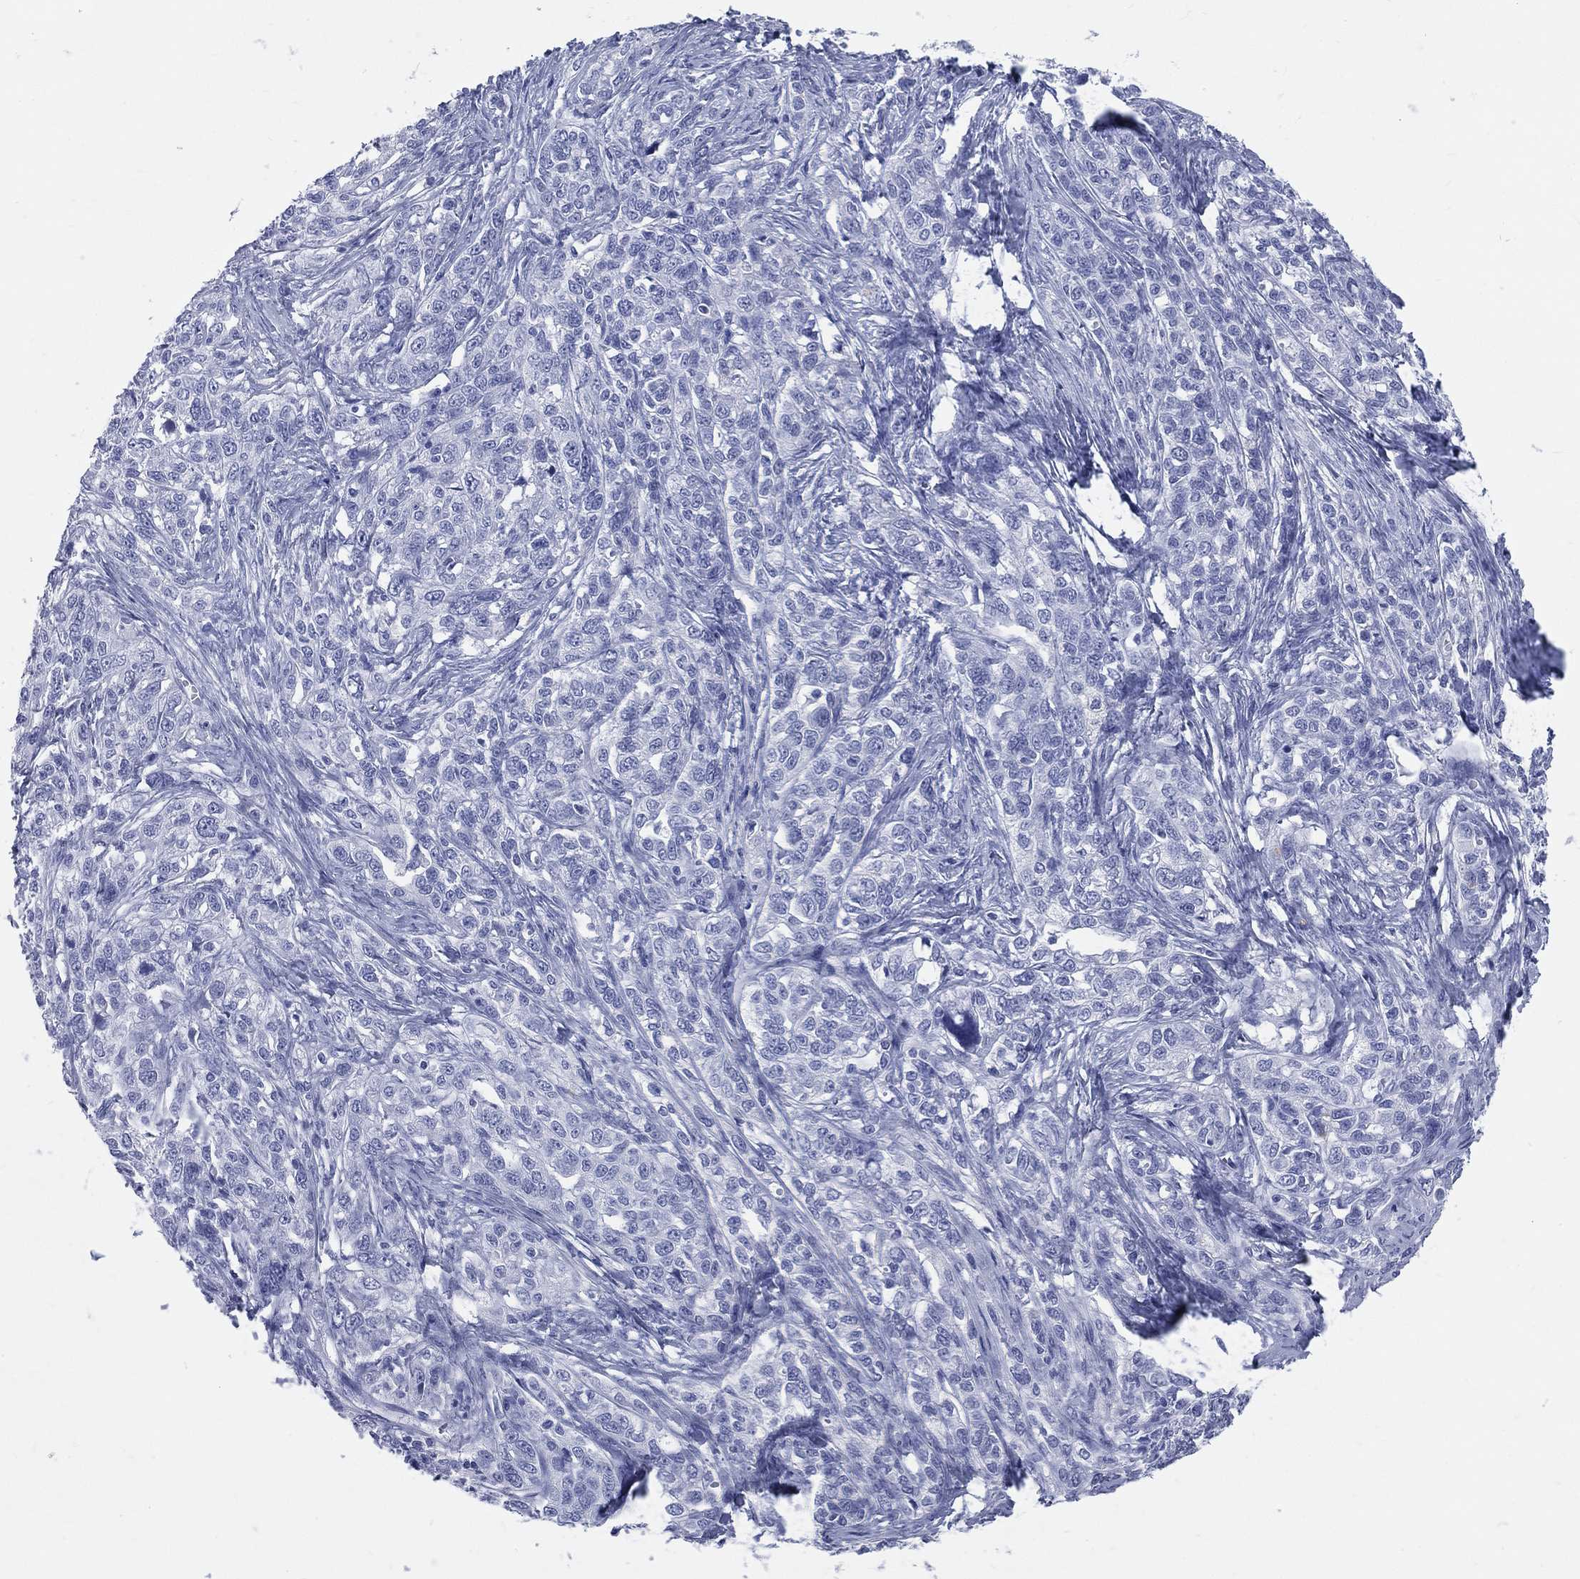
{"staining": {"intensity": "negative", "quantity": "none", "location": "none"}, "tissue": "ovarian cancer", "cell_type": "Tumor cells", "image_type": "cancer", "snomed": [{"axis": "morphology", "description": "Cystadenocarcinoma, serous, NOS"}, {"axis": "topography", "description": "Ovary"}], "caption": "Immunohistochemistry photomicrograph of human ovarian cancer stained for a protein (brown), which shows no expression in tumor cells. The staining is performed using DAB brown chromogen with nuclei counter-stained in using hematoxylin.", "gene": "CYLC1", "patient": {"sex": "female", "age": 71}}